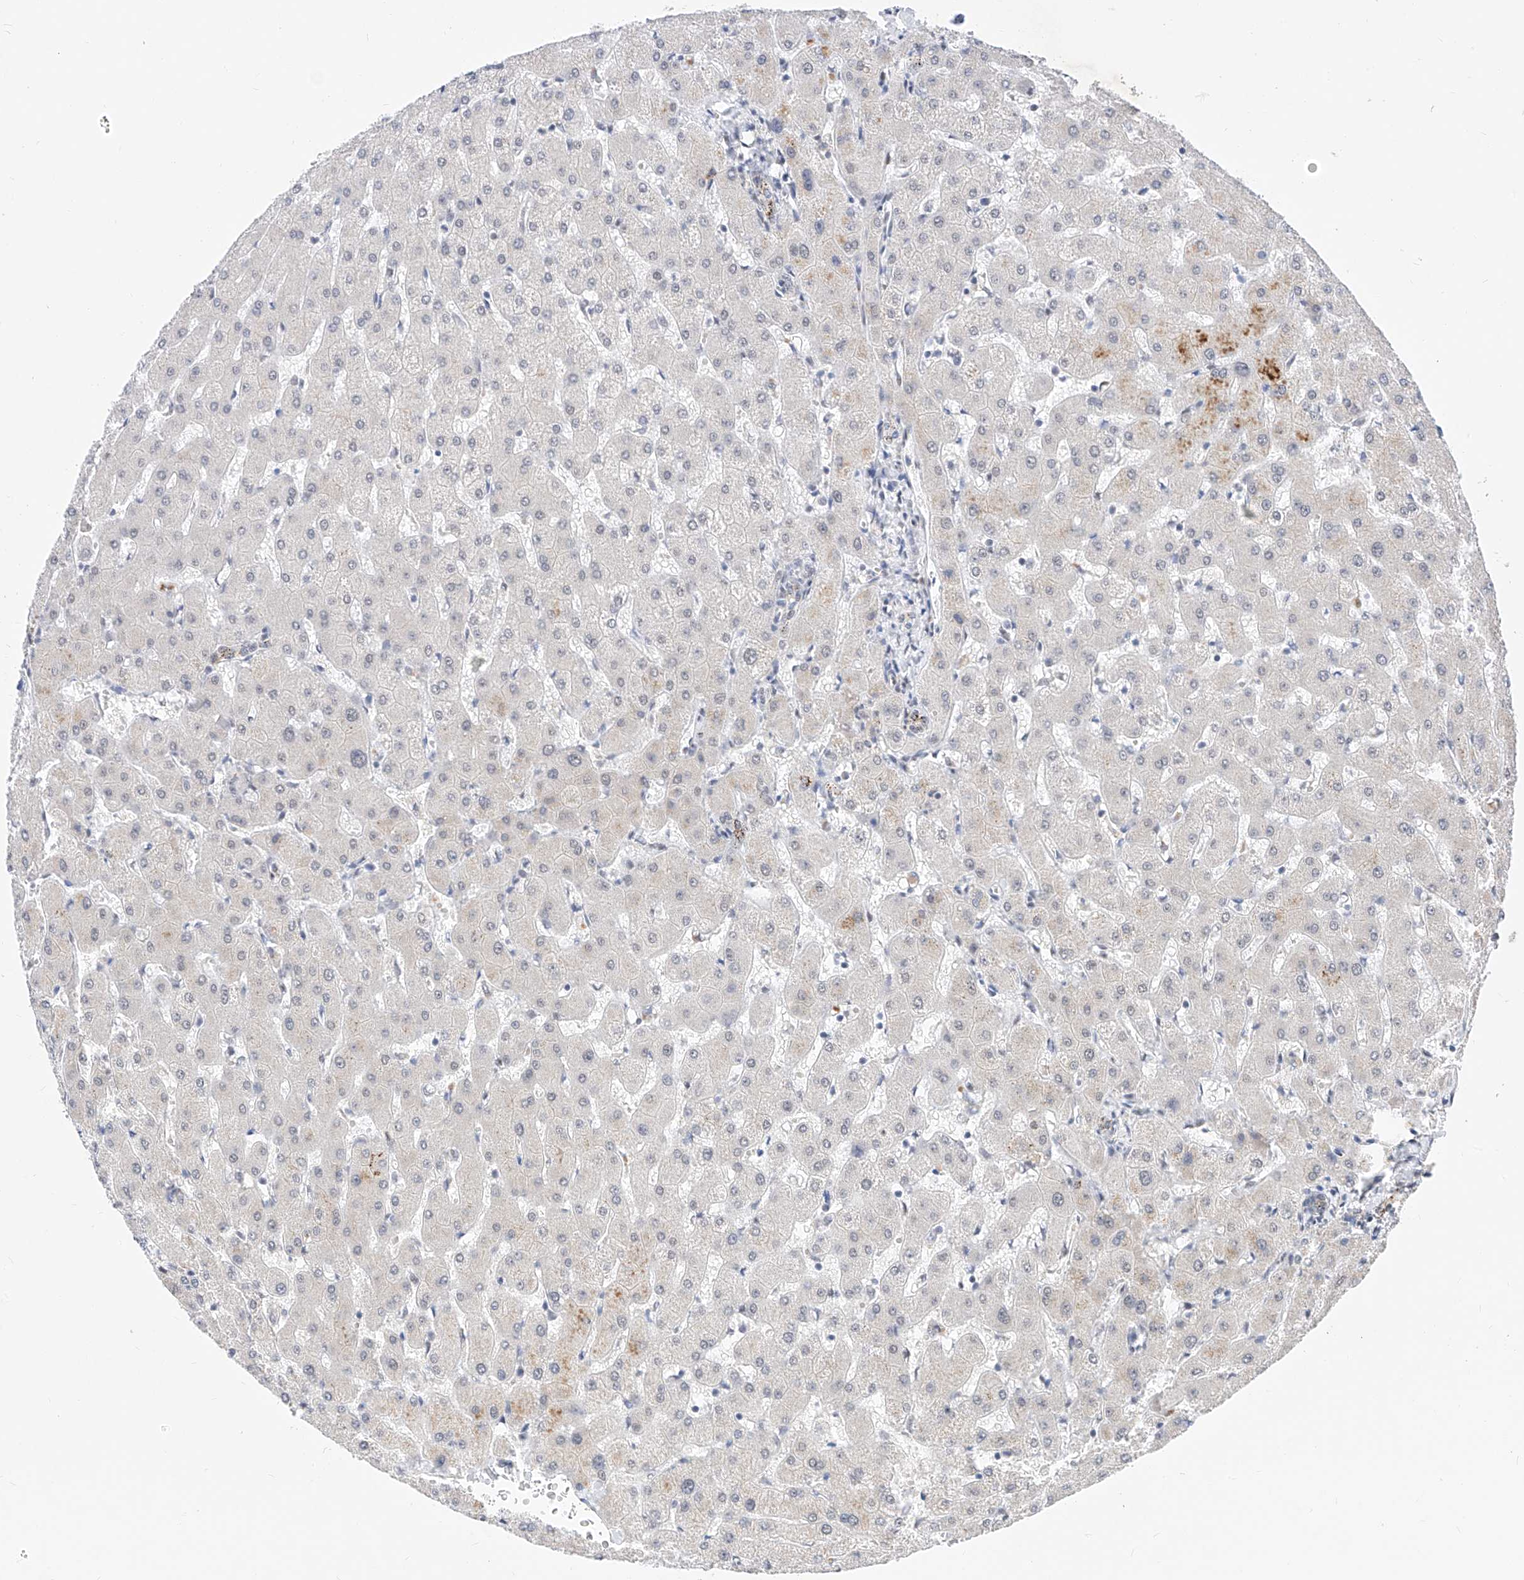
{"staining": {"intensity": "negative", "quantity": "none", "location": "none"}, "tissue": "liver", "cell_type": "Cholangiocytes", "image_type": "normal", "snomed": [{"axis": "morphology", "description": "Normal tissue, NOS"}, {"axis": "topography", "description": "Liver"}], "caption": "Immunohistochemical staining of unremarkable liver demonstrates no significant expression in cholangiocytes. (Stains: DAB (3,3'-diaminobenzidine) IHC with hematoxylin counter stain, Microscopy: brightfield microscopy at high magnification).", "gene": "KCNJ1", "patient": {"sex": "female", "age": 63}}